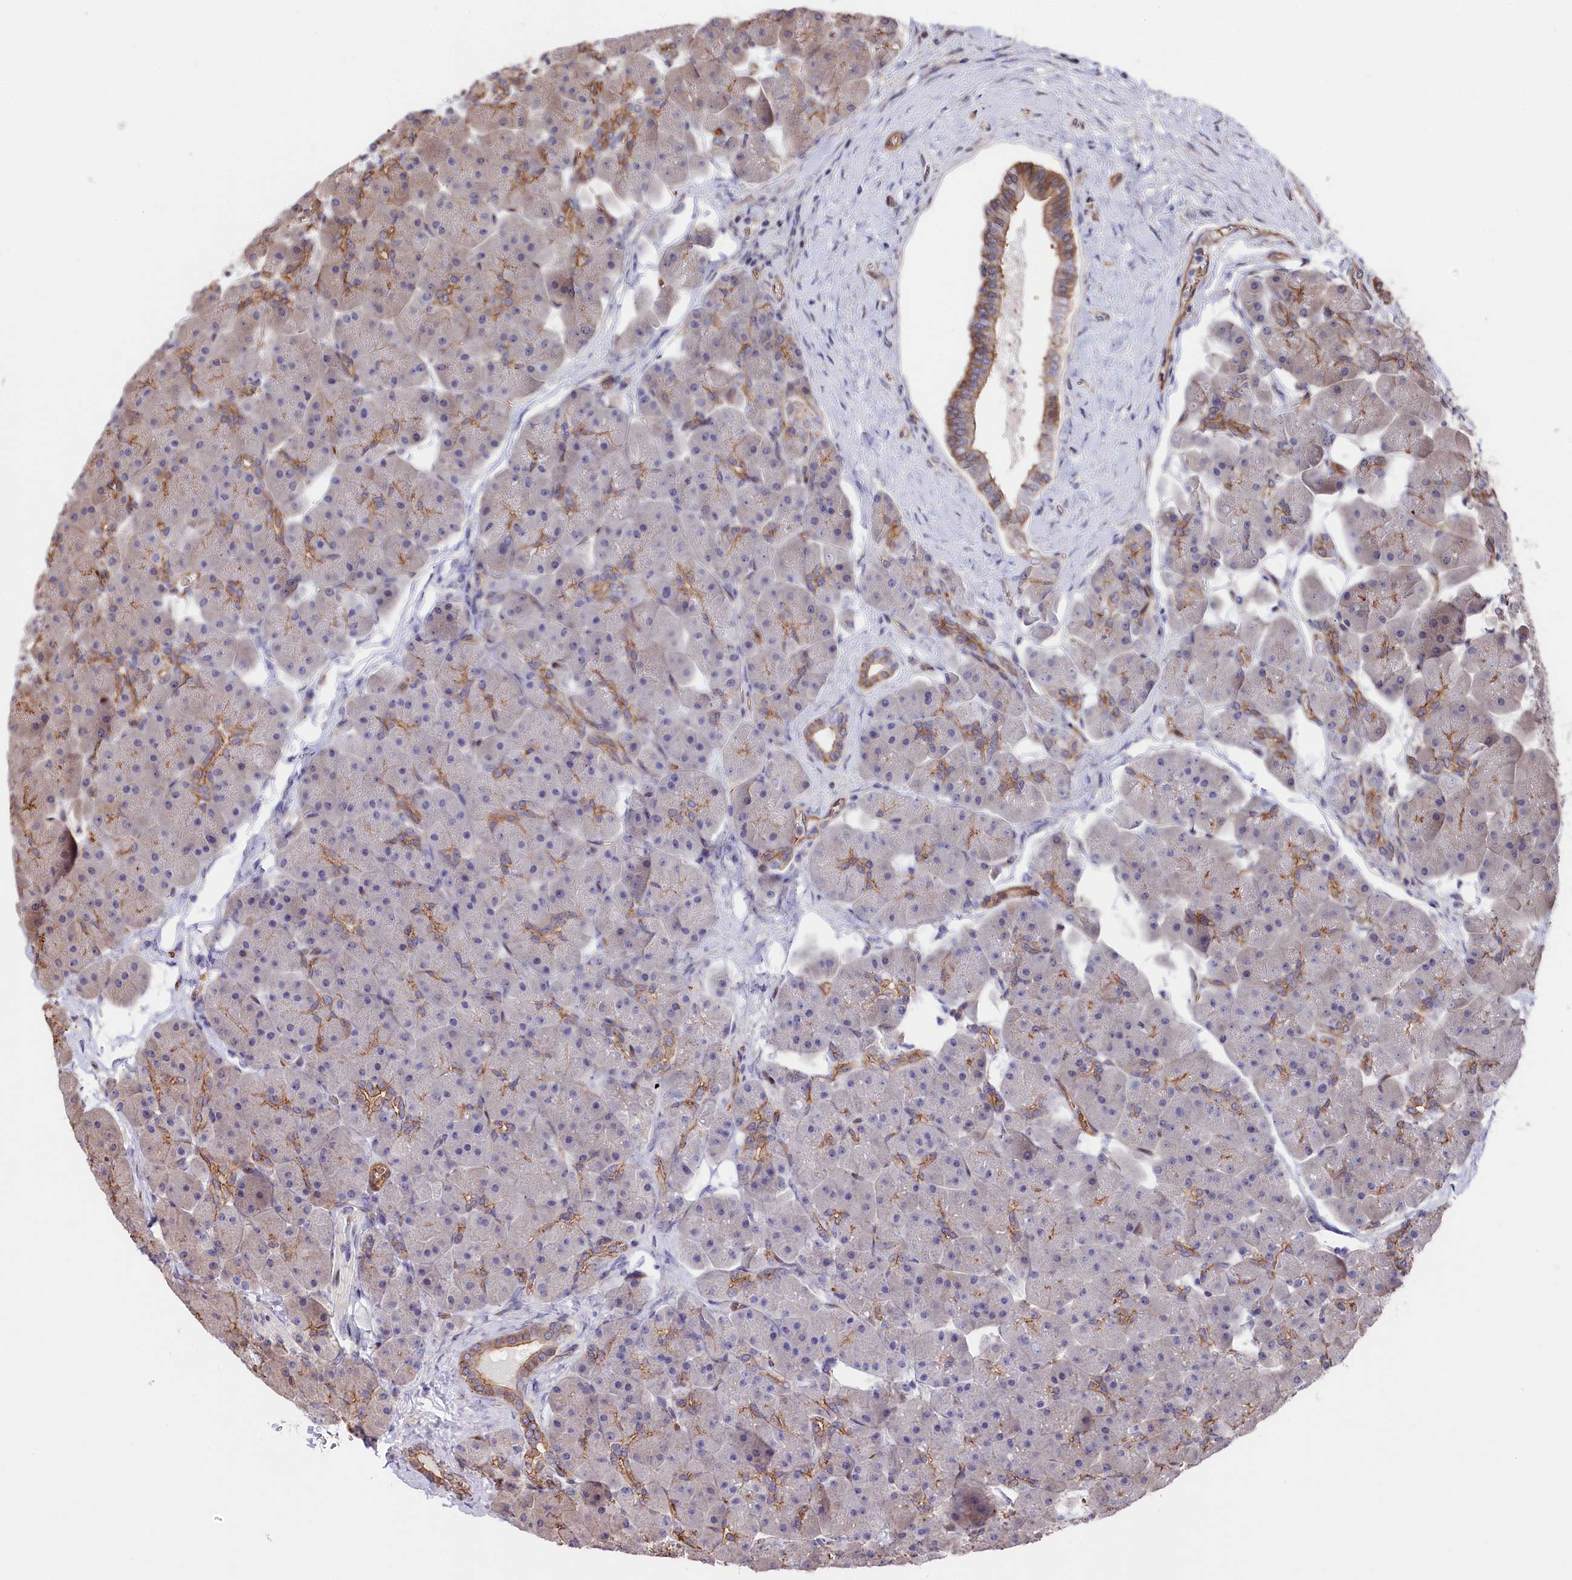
{"staining": {"intensity": "moderate", "quantity": "25%-75%", "location": "cytoplasmic/membranous"}, "tissue": "pancreas", "cell_type": "Exocrine glandular cells", "image_type": "normal", "snomed": [{"axis": "morphology", "description": "Normal tissue, NOS"}, {"axis": "topography", "description": "Pancreas"}], "caption": "This image shows normal pancreas stained with immunohistochemistry (IHC) to label a protein in brown. The cytoplasmic/membranous of exocrine glandular cells show moderate positivity for the protein. Nuclei are counter-stained blue.", "gene": "TNKS1BP1", "patient": {"sex": "male", "age": 66}}